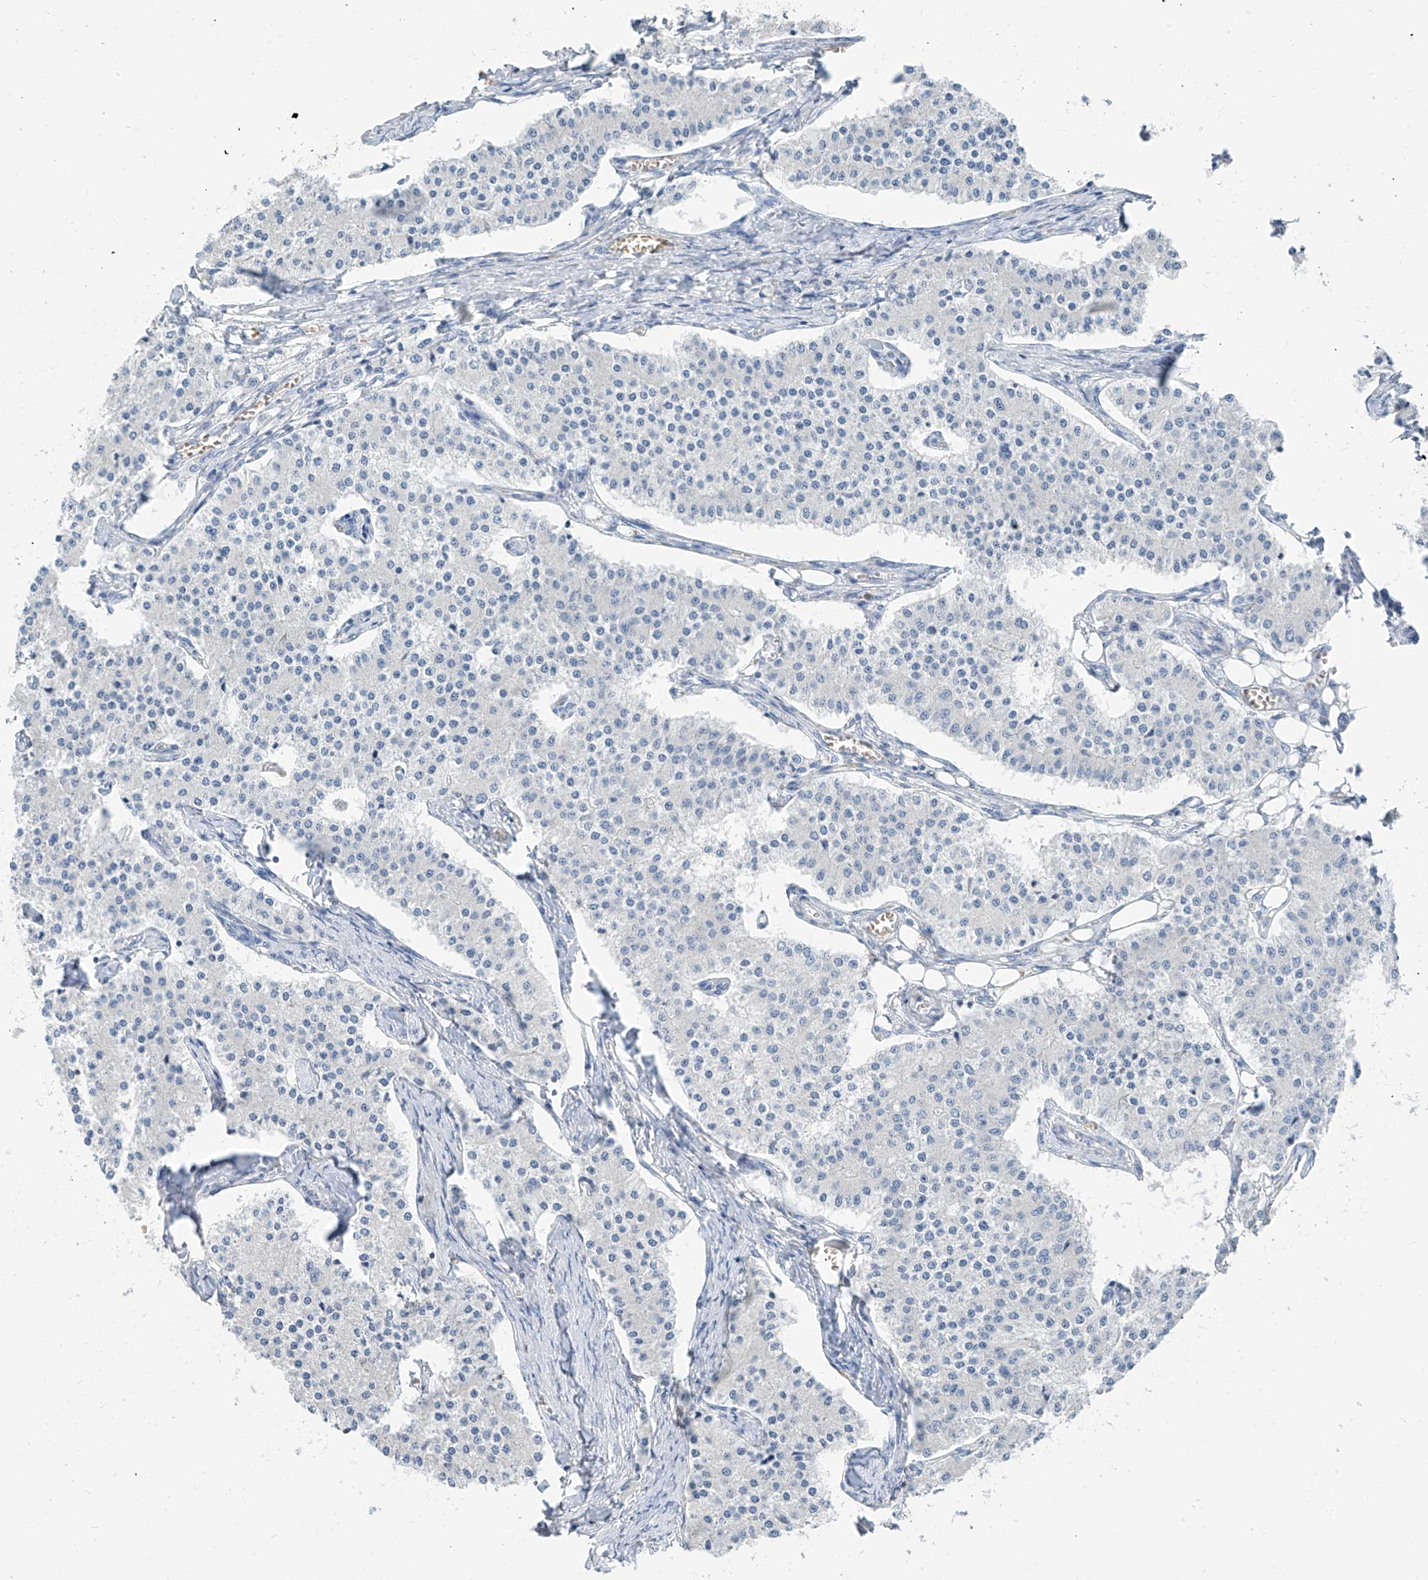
{"staining": {"intensity": "negative", "quantity": "none", "location": "none"}, "tissue": "carcinoid", "cell_type": "Tumor cells", "image_type": "cancer", "snomed": [{"axis": "morphology", "description": "Carcinoid, malignant, NOS"}, {"axis": "topography", "description": "Colon"}], "caption": "DAB (3,3'-diaminobenzidine) immunohistochemical staining of human carcinoid (malignant) shows no significant staining in tumor cells. (DAB IHC with hematoxylin counter stain).", "gene": "PAFAH1B3", "patient": {"sex": "female", "age": 52}}